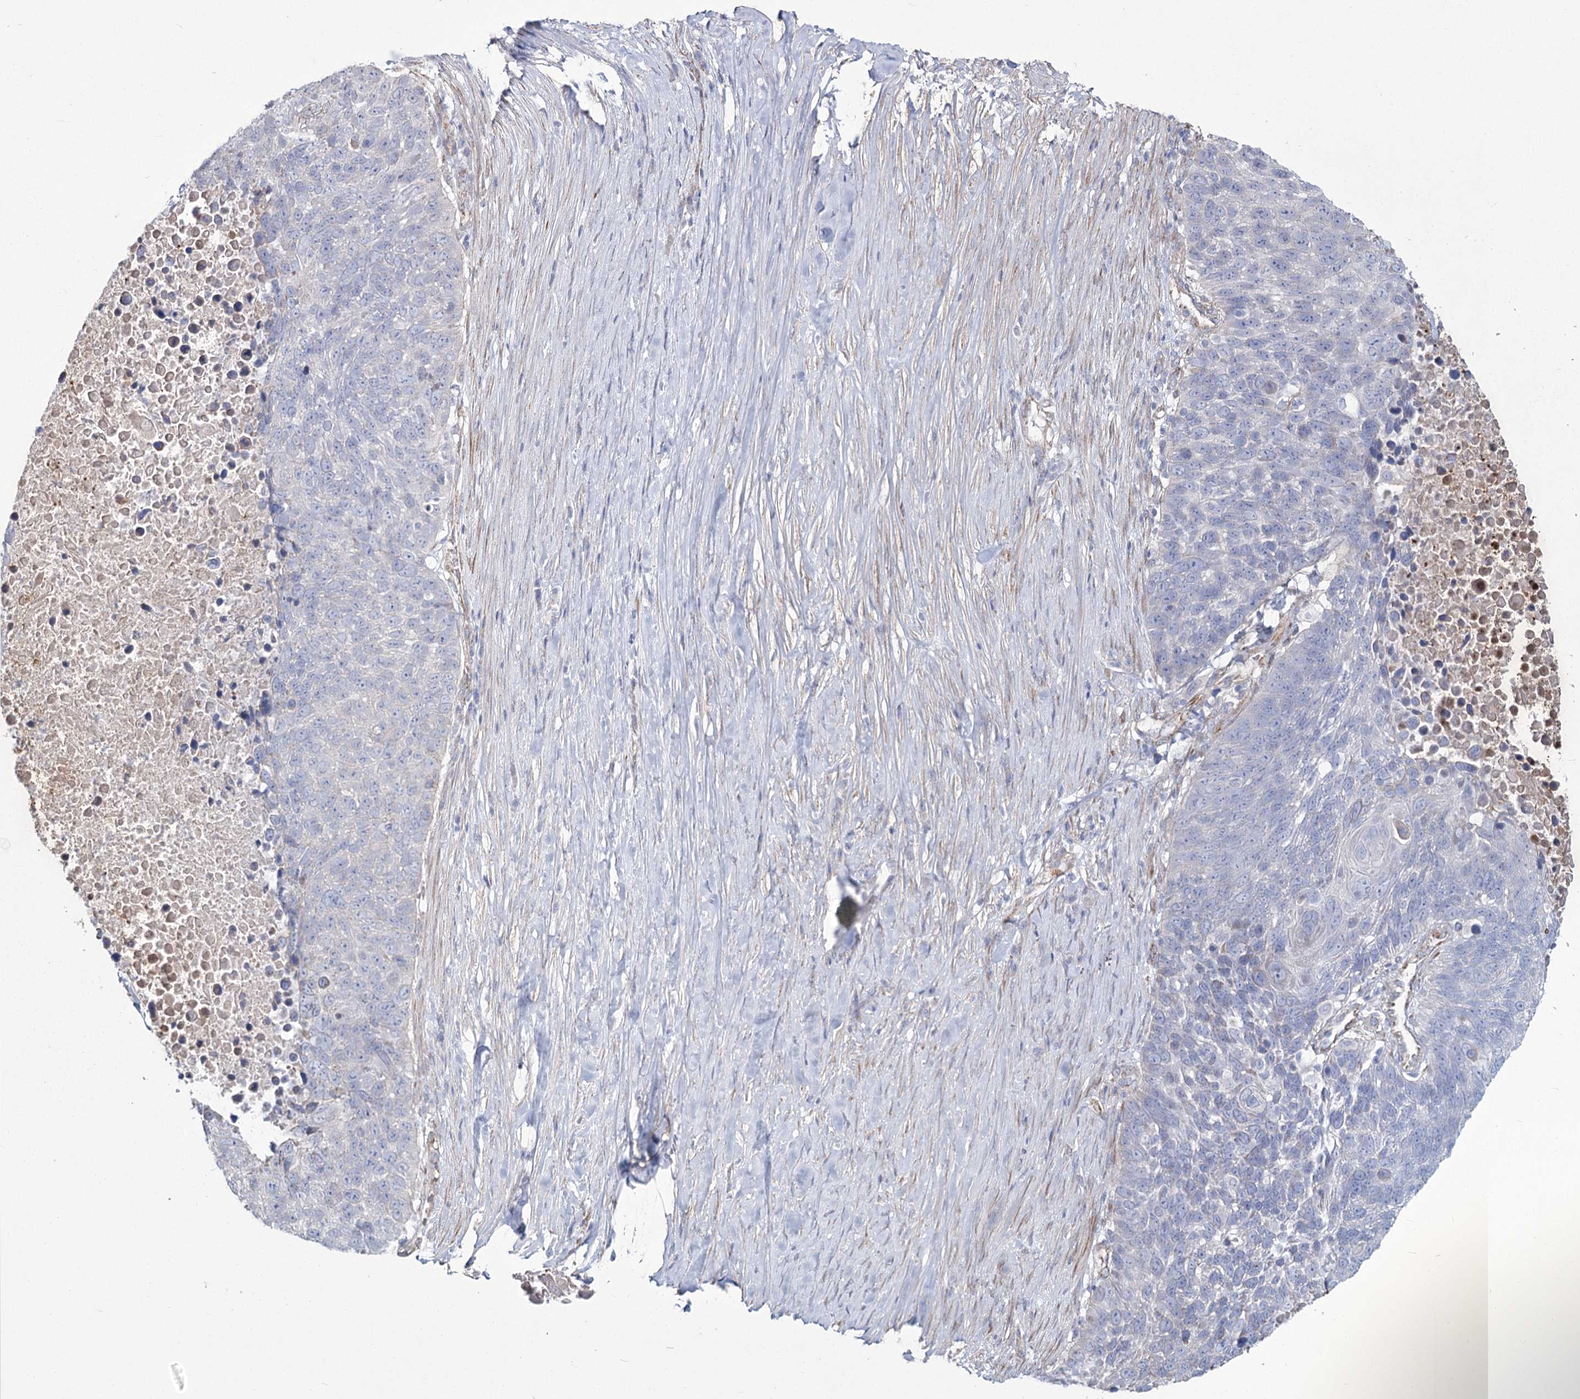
{"staining": {"intensity": "negative", "quantity": "none", "location": "none"}, "tissue": "lung cancer", "cell_type": "Tumor cells", "image_type": "cancer", "snomed": [{"axis": "morphology", "description": "Normal tissue, NOS"}, {"axis": "morphology", "description": "Squamous cell carcinoma, NOS"}, {"axis": "topography", "description": "Lymph node"}, {"axis": "topography", "description": "Lung"}], "caption": "Immunohistochemistry of human lung cancer (squamous cell carcinoma) shows no expression in tumor cells.", "gene": "ME3", "patient": {"sex": "male", "age": 66}}